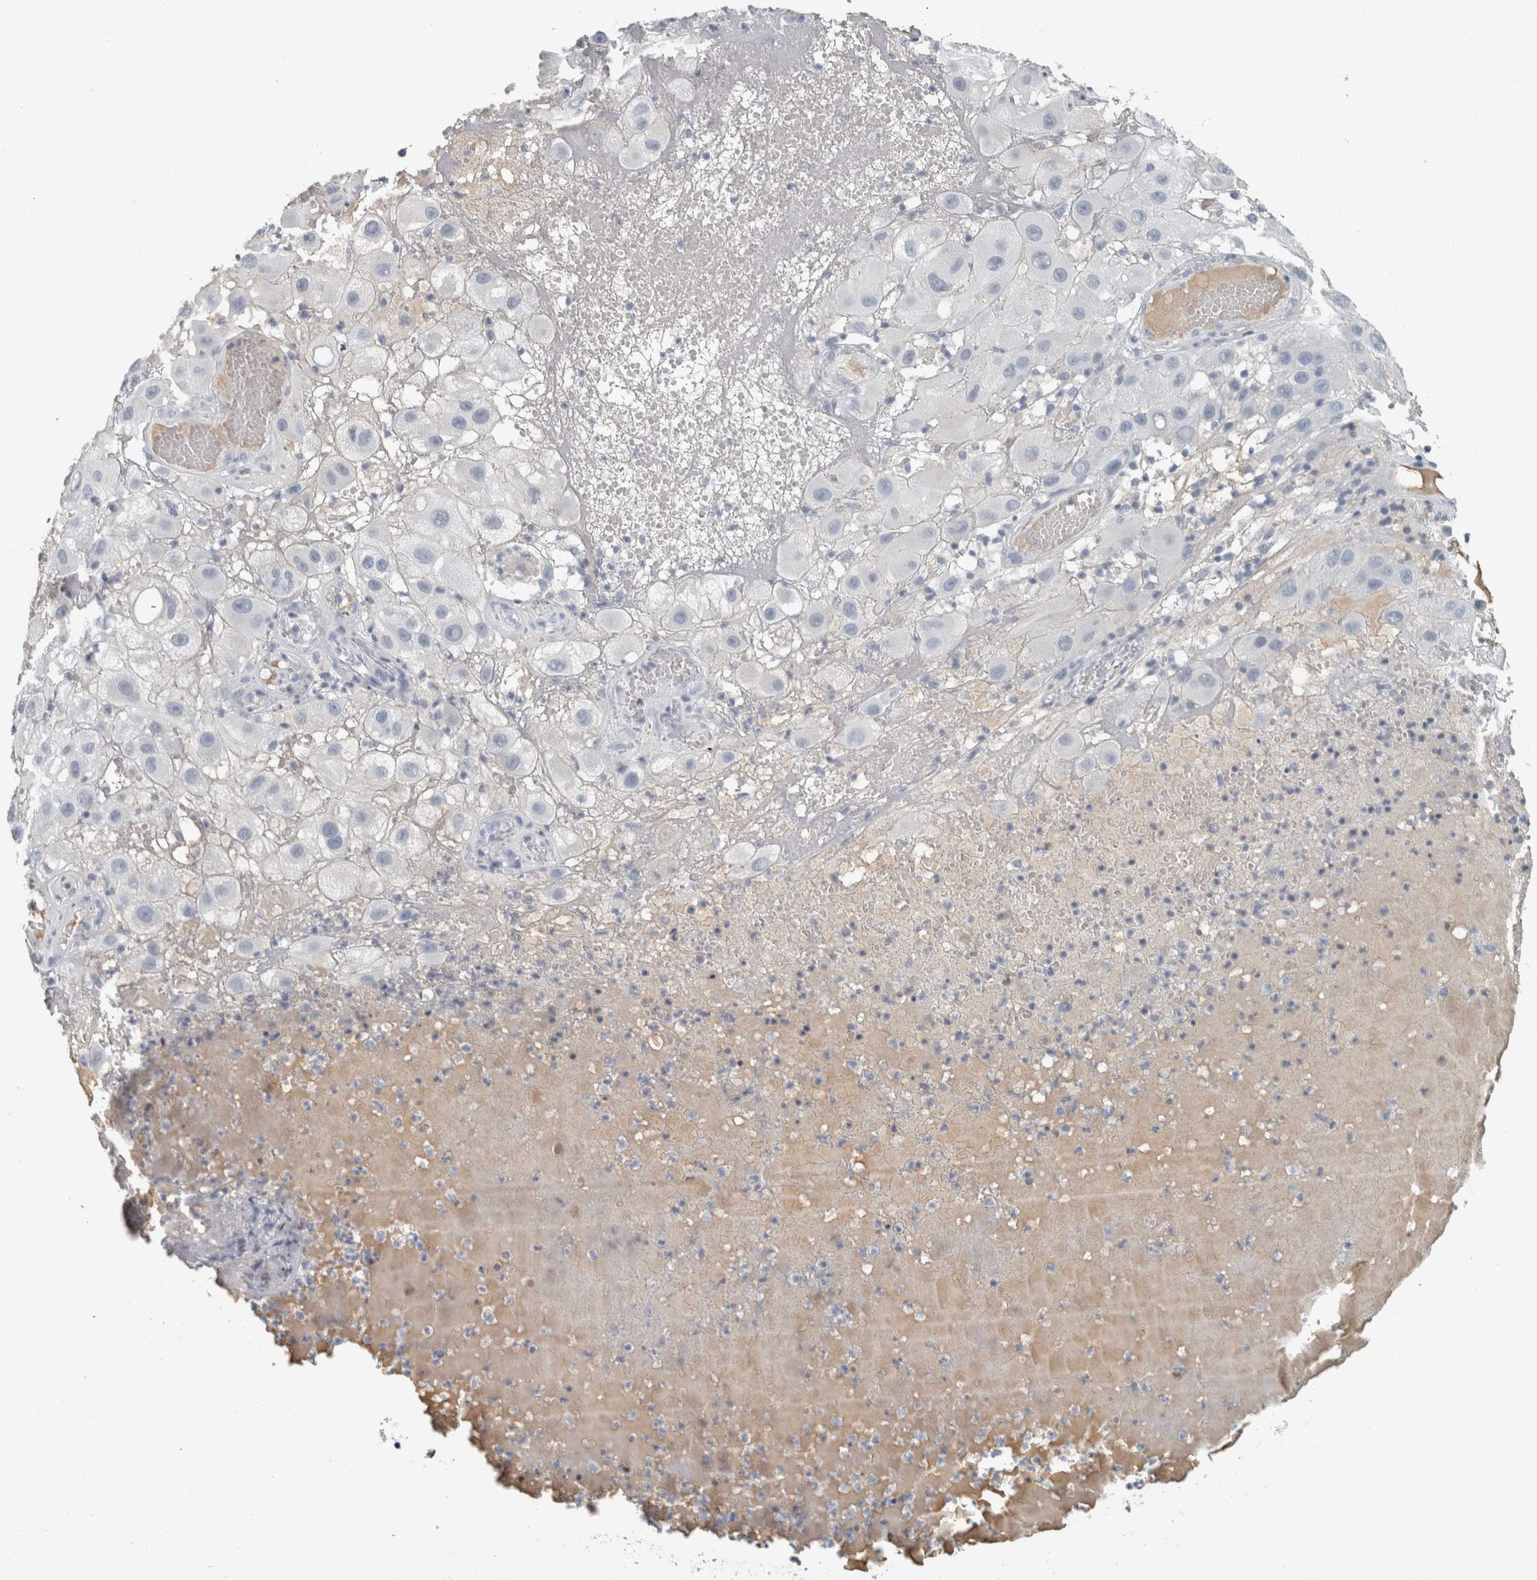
{"staining": {"intensity": "negative", "quantity": "none", "location": "none"}, "tissue": "melanoma", "cell_type": "Tumor cells", "image_type": "cancer", "snomed": [{"axis": "morphology", "description": "Malignant melanoma, NOS"}, {"axis": "topography", "description": "Skin"}], "caption": "The IHC histopathology image has no significant expression in tumor cells of melanoma tissue. (IHC, brightfield microscopy, high magnification).", "gene": "CHL1", "patient": {"sex": "female", "age": 81}}